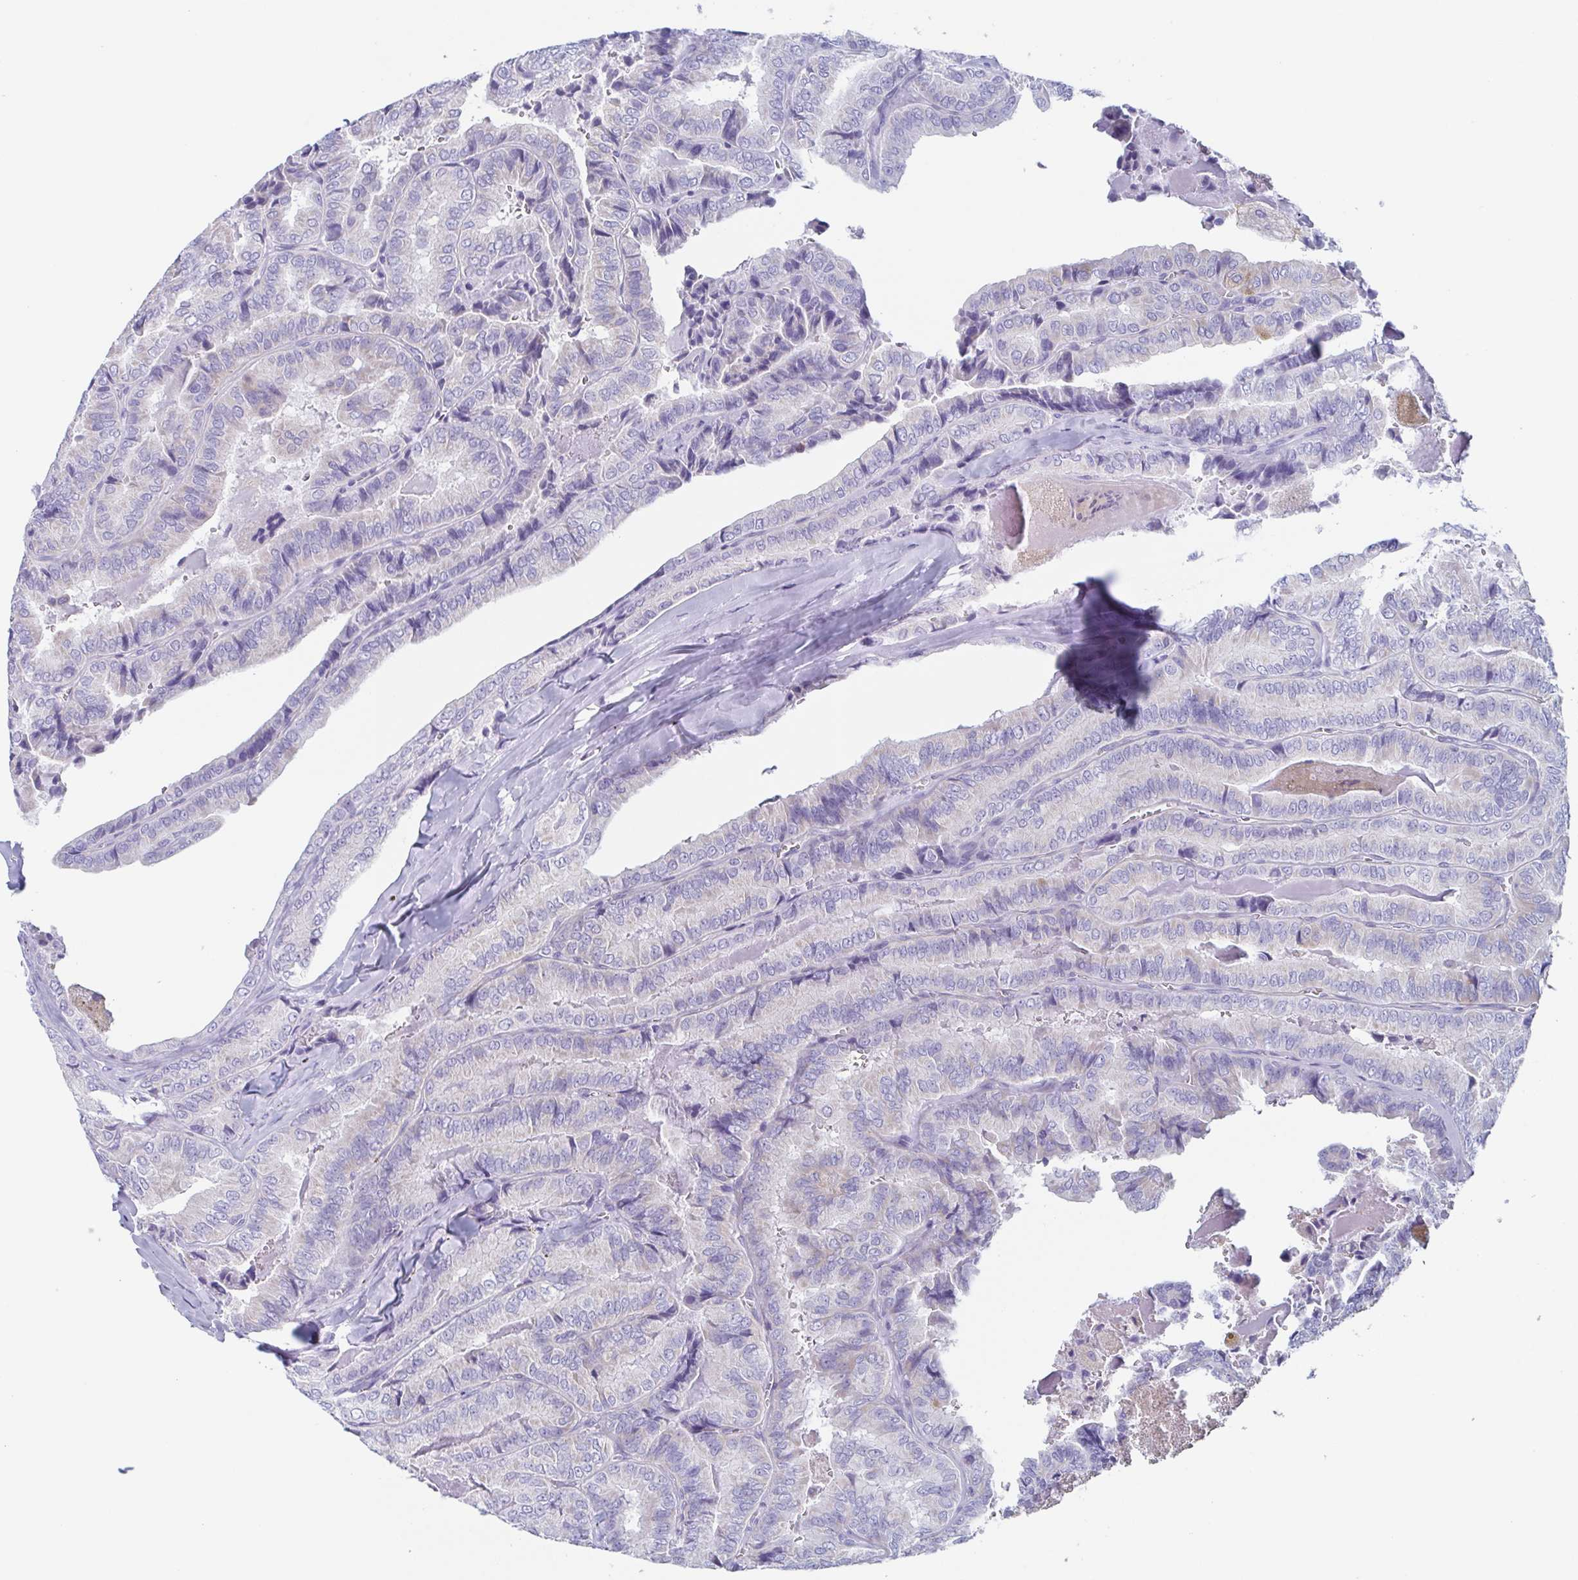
{"staining": {"intensity": "negative", "quantity": "none", "location": "none"}, "tissue": "thyroid cancer", "cell_type": "Tumor cells", "image_type": "cancer", "snomed": [{"axis": "morphology", "description": "Papillary adenocarcinoma, NOS"}, {"axis": "topography", "description": "Thyroid gland"}], "caption": "Micrograph shows no significant protein expression in tumor cells of papillary adenocarcinoma (thyroid).", "gene": "LYRM2", "patient": {"sex": "female", "age": 75}}